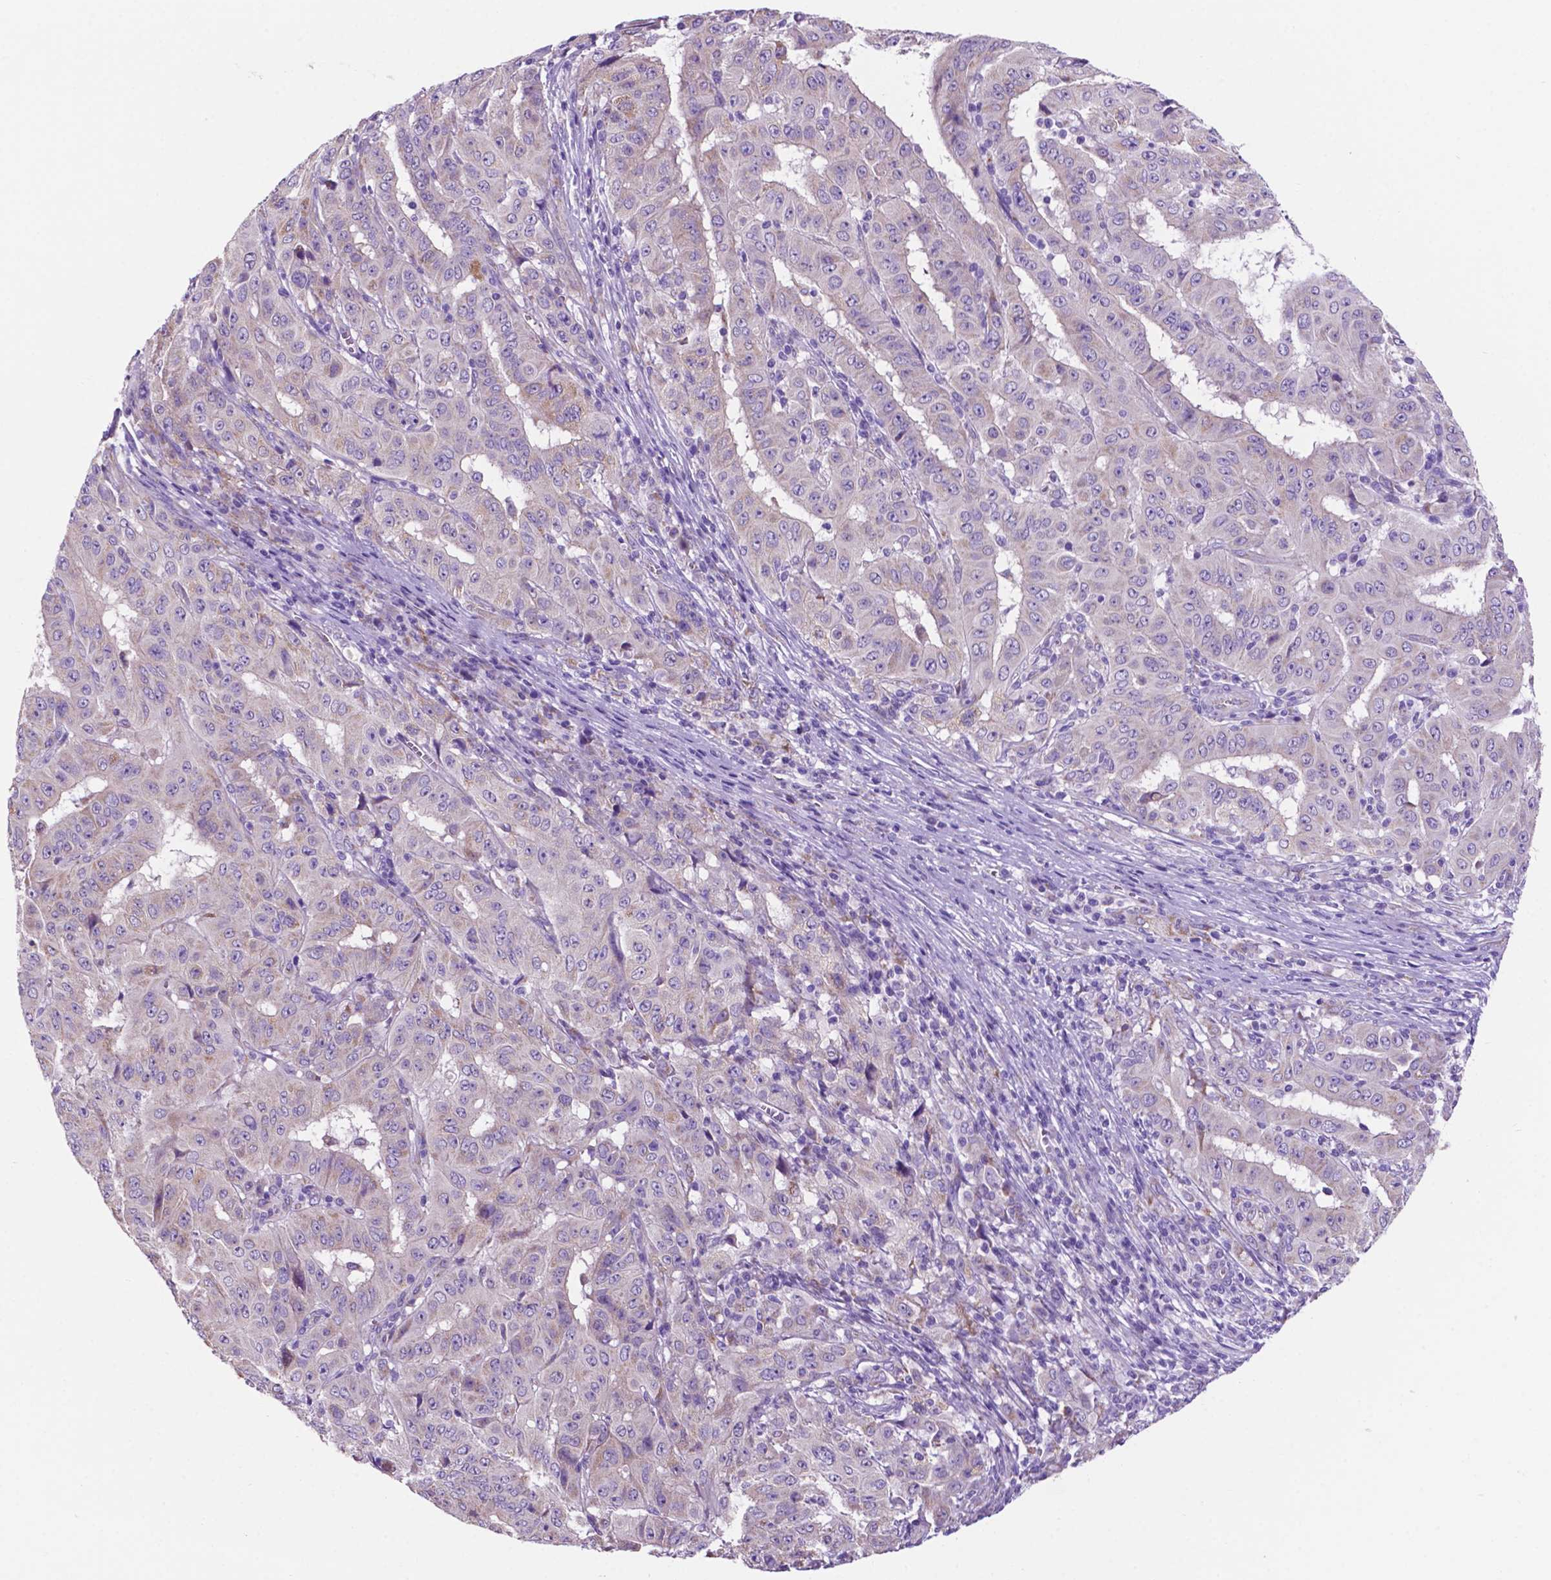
{"staining": {"intensity": "negative", "quantity": "none", "location": "none"}, "tissue": "pancreatic cancer", "cell_type": "Tumor cells", "image_type": "cancer", "snomed": [{"axis": "morphology", "description": "Adenocarcinoma, NOS"}, {"axis": "topography", "description": "Pancreas"}], "caption": "IHC of human pancreatic cancer (adenocarcinoma) demonstrates no expression in tumor cells.", "gene": "TMEM121B", "patient": {"sex": "male", "age": 63}}